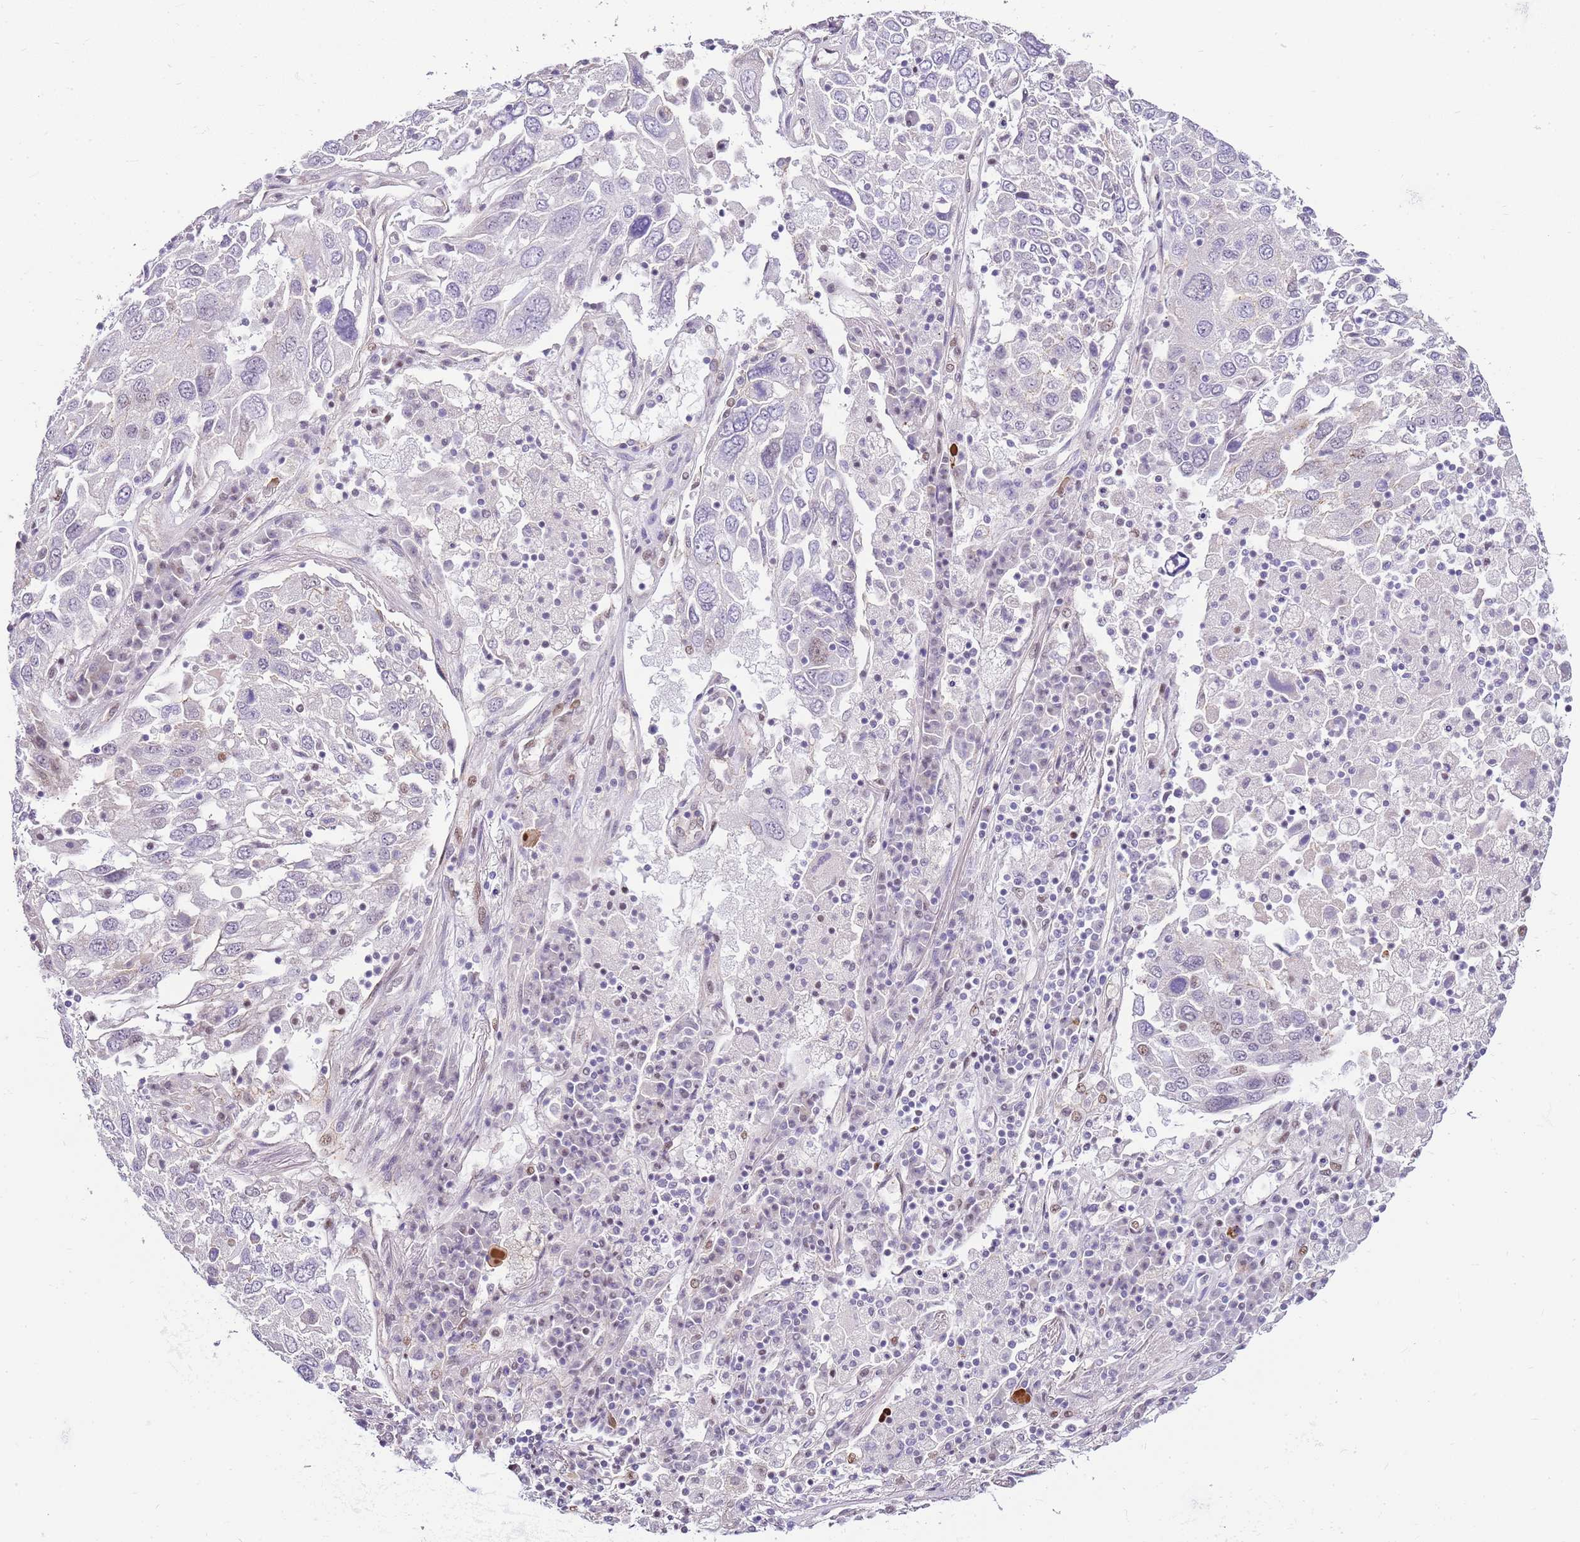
{"staining": {"intensity": "negative", "quantity": "none", "location": "none"}, "tissue": "lung cancer", "cell_type": "Tumor cells", "image_type": "cancer", "snomed": [{"axis": "morphology", "description": "Squamous cell carcinoma, NOS"}, {"axis": "topography", "description": "Lung"}], "caption": "High magnification brightfield microscopy of squamous cell carcinoma (lung) stained with DAB (brown) and counterstained with hematoxylin (blue): tumor cells show no significant staining.", "gene": "CLBA1", "patient": {"sex": "male", "age": 65}}